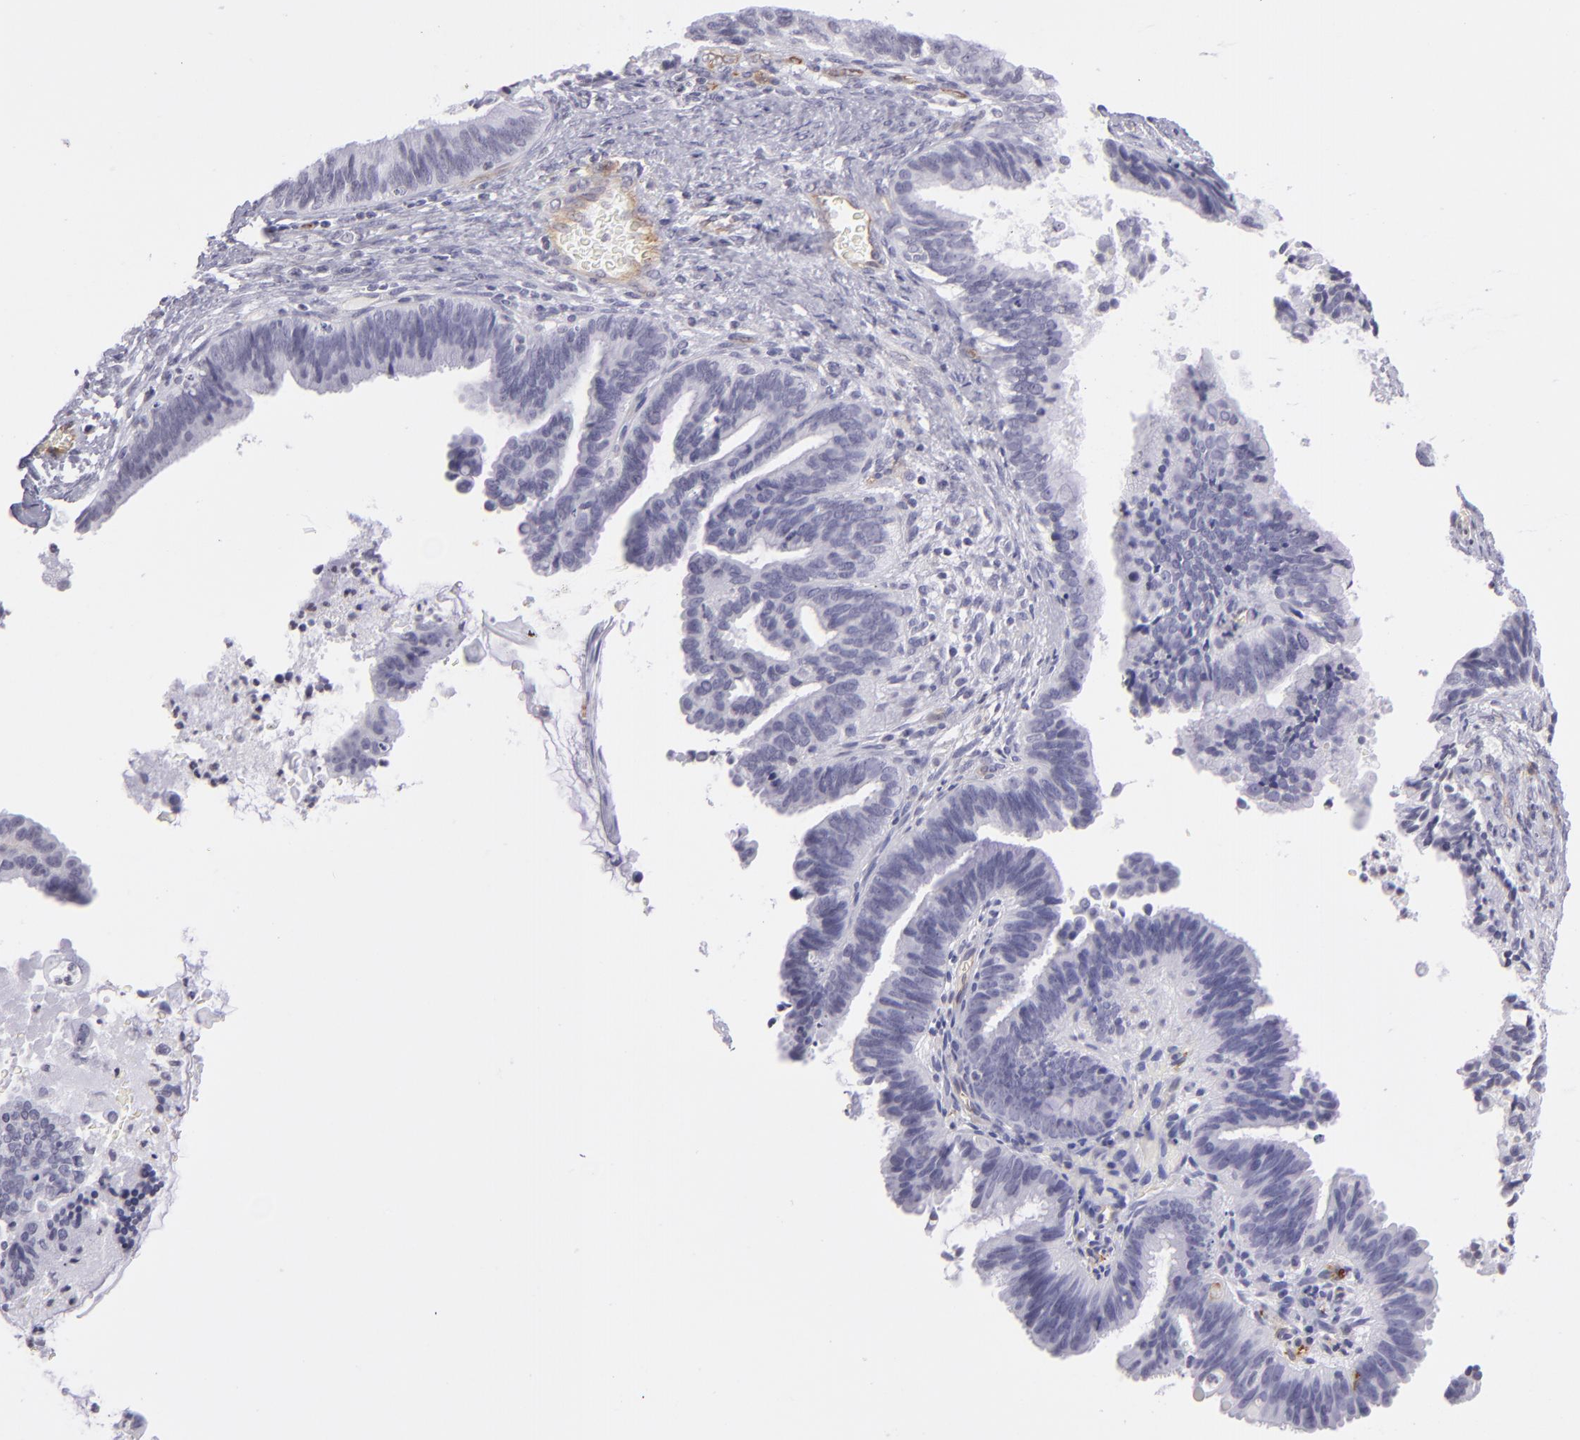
{"staining": {"intensity": "negative", "quantity": "none", "location": "none"}, "tissue": "cervical cancer", "cell_type": "Tumor cells", "image_type": "cancer", "snomed": [{"axis": "morphology", "description": "Adenocarcinoma, NOS"}, {"axis": "topography", "description": "Cervix"}], "caption": "This is an immunohistochemistry micrograph of human cervical adenocarcinoma. There is no staining in tumor cells.", "gene": "THBD", "patient": {"sex": "female", "age": 47}}